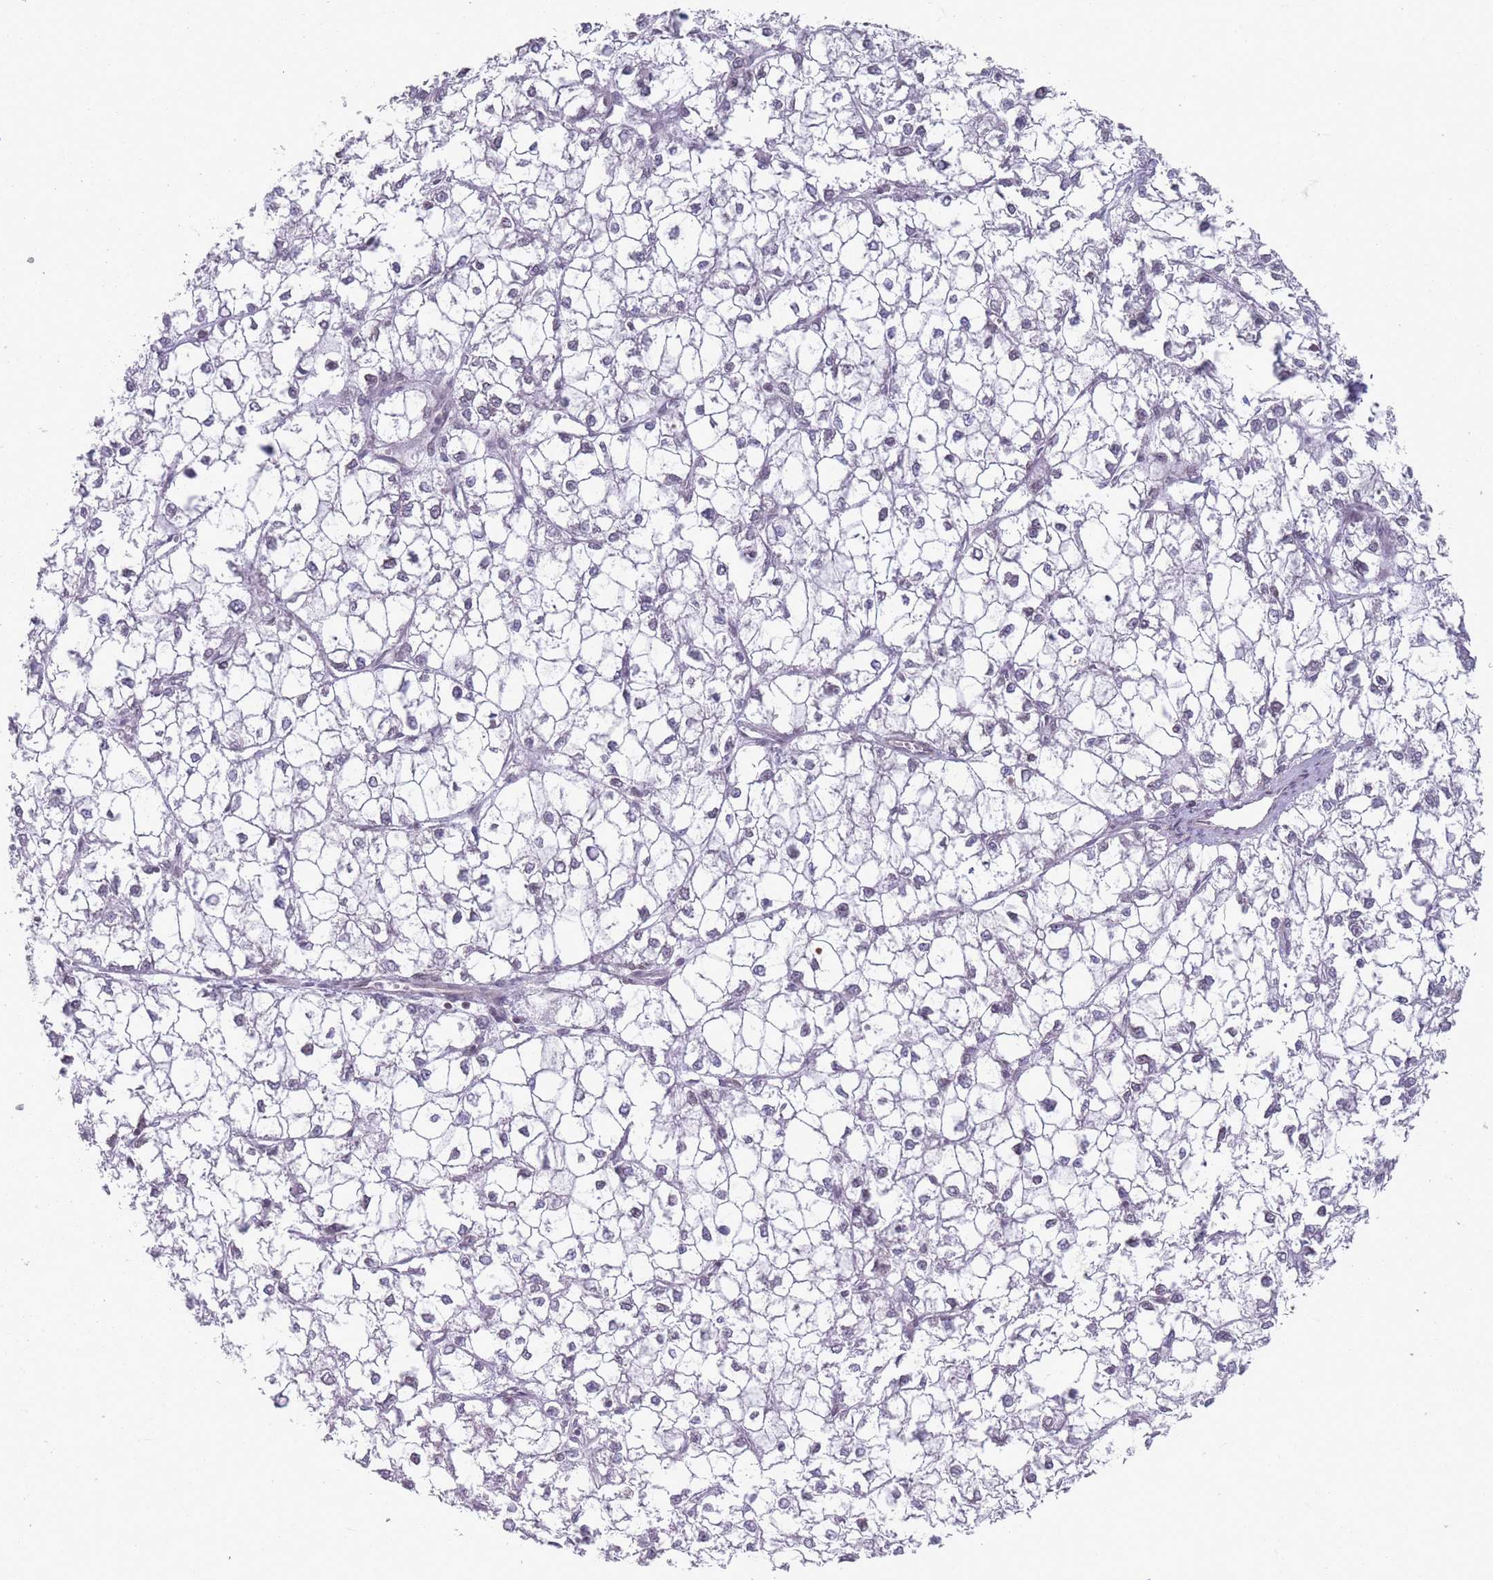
{"staining": {"intensity": "negative", "quantity": "none", "location": "none"}, "tissue": "liver cancer", "cell_type": "Tumor cells", "image_type": "cancer", "snomed": [{"axis": "morphology", "description": "Carcinoma, Hepatocellular, NOS"}, {"axis": "topography", "description": "Liver"}], "caption": "The micrograph shows no staining of tumor cells in hepatocellular carcinoma (liver). (IHC, brightfield microscopy, high magnification).", "gene": "VRK2", "patient": {"sex": "female", "age": 43}}